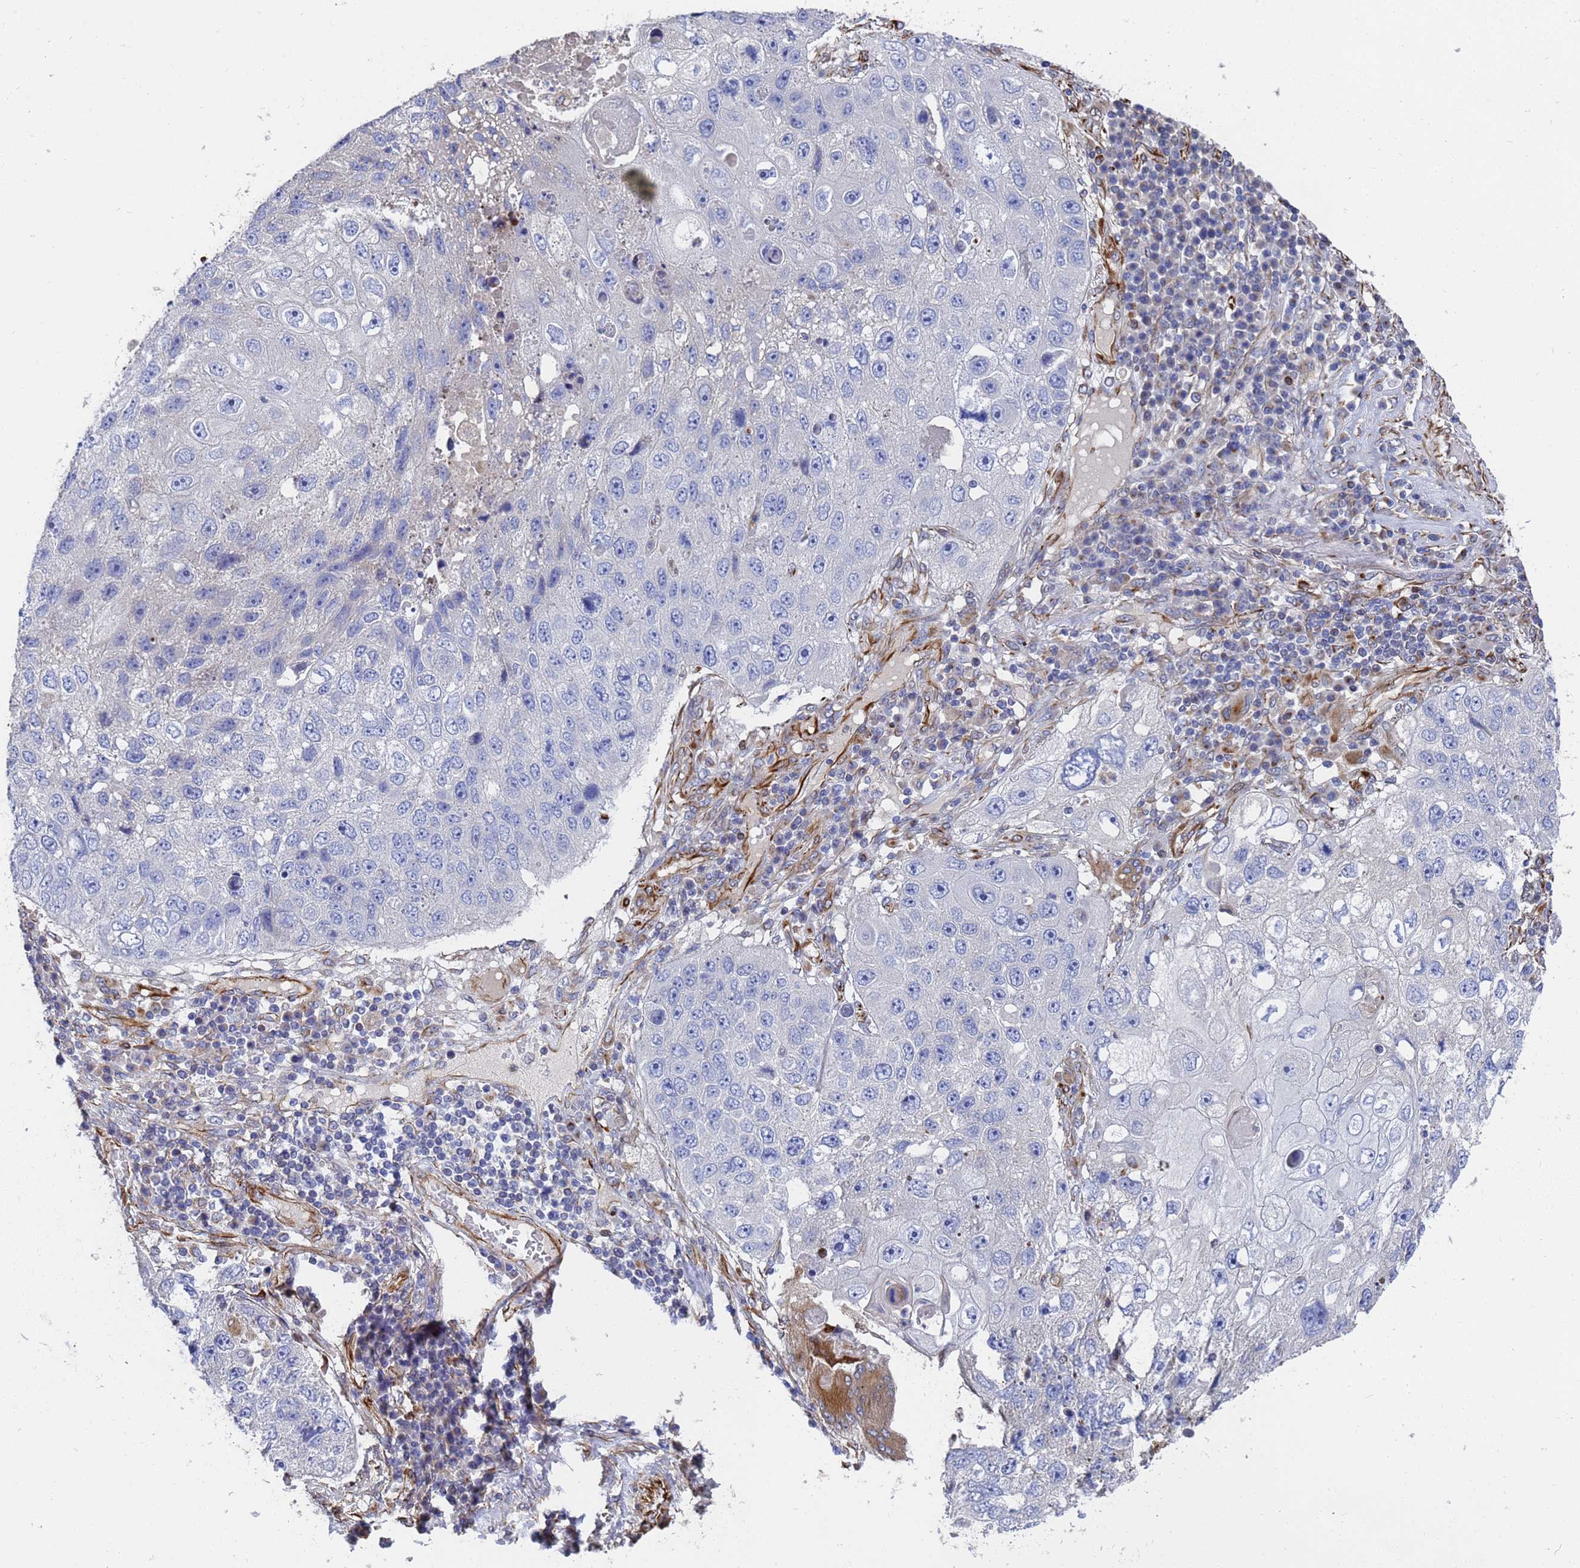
{"staining": {"intensity": "negative", "quantity": "none", "location": "none"}, "tissue": "lung cancer", "cell_type": "Tumor cells", "image_type": "cancer", "snomed": [{"axis": "morphology", "description": "Squamous cell carcinoma, NOS"}, {"axis": "topography", "description": "Lung"}], "caption": "Tumor cells are negative for brown protein staining in lung cancer (squamous cell carcinoma).", "gene": "SYT13", "patient": {"sex": "male", "age": 61}}